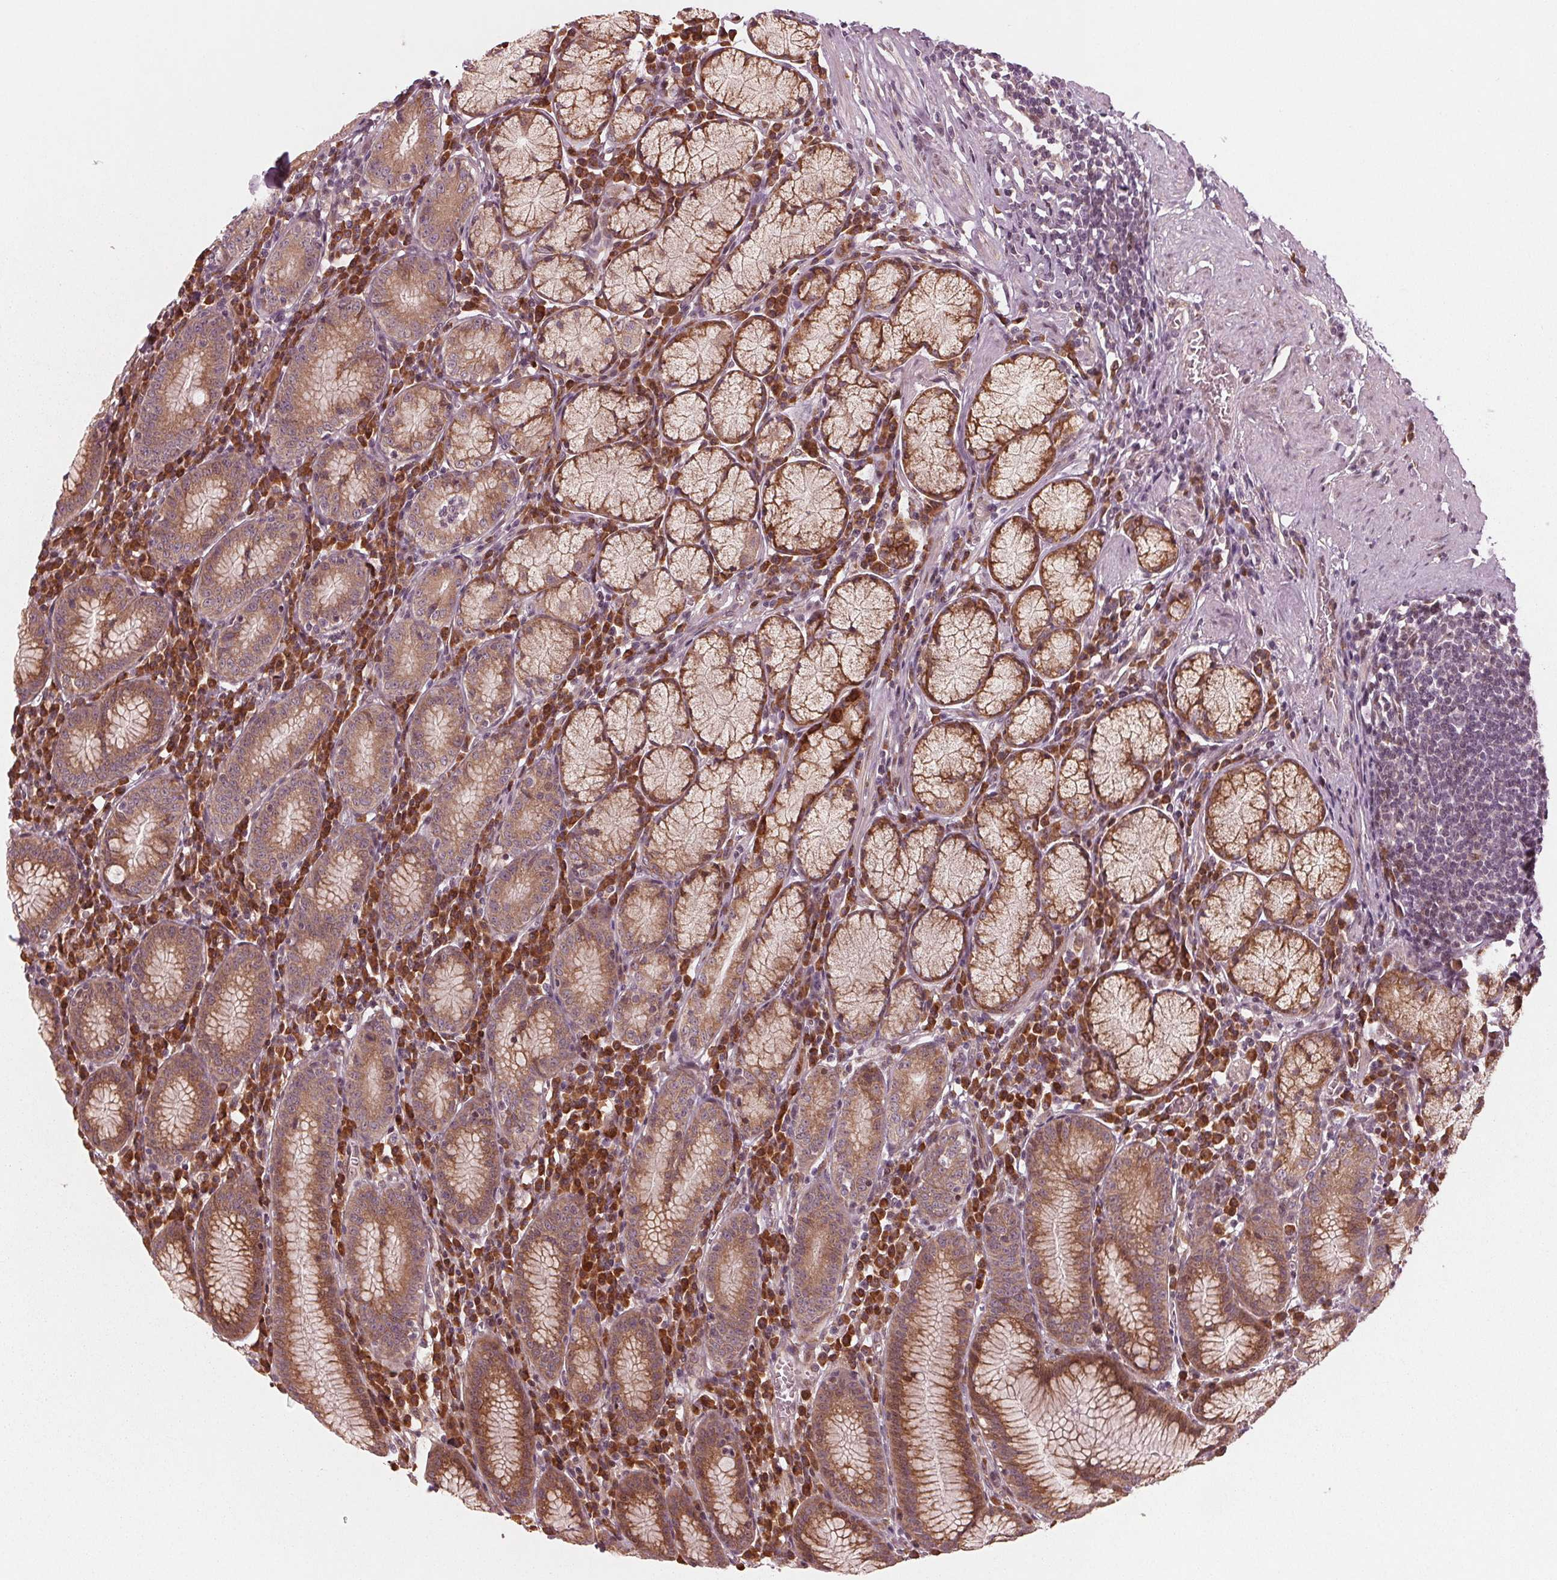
{"staining": {"intensity": "moderate", "quantity": ">75%", "location": "cytoplasmic/membranous"}, "tissue": "stomach", "cell_type": "Glandular cells", "image_type": "normal", "snomed": [{"axis": "morphology", "description": "Normal tissue, NOS"}, {"axis": "topography", "description": "Stomach"}], "caption": "A high-resolution micrograph shows immunohistochemistry (IHC) staining of benign stomach, which displays moderate cytoplasmic/membranous positivity in about >75% of glandular cells. (DAB IHC, brown staining for protein, blue staining for nuclei).", "gene": "CMIP", "patient": {"sex": "male", "age": 55}}